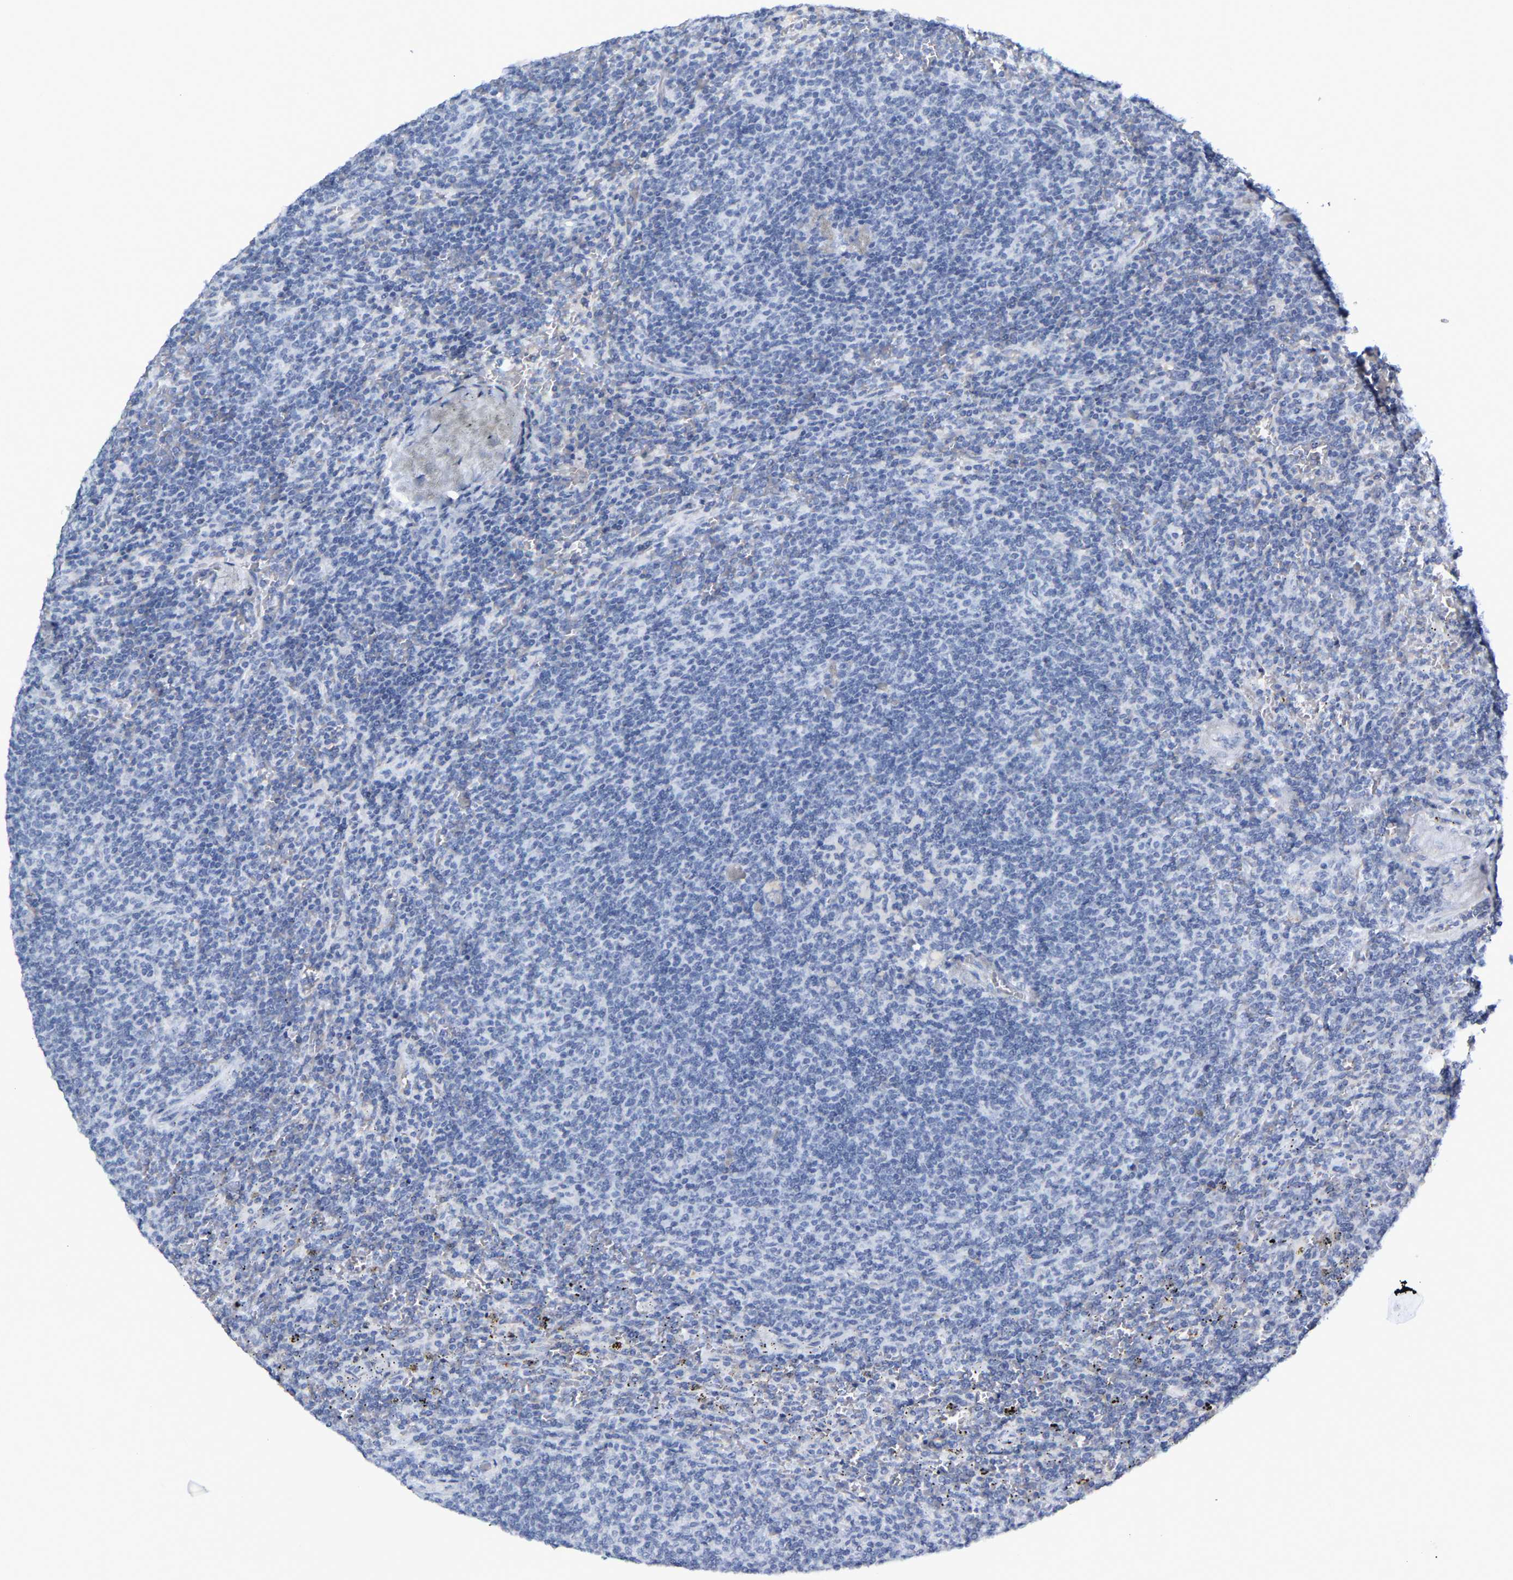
{"staining": {"intensity": "negative", "quantity": "none", "location": "none"}, "tissue": "lymphoma", "cell_type": "Tumor cells", "image_type": "cancer", "snomed": [{"axis": "morphology", "description": "Malignant lymphoma, non-Hodgkin's type, Low grade"}, {"axis": "topography", "description": "Spleen"}], "caption": "High power microscopy micrograph of an immunohistochemistry (IHC) image of lymphoma, revealing no significant staining in tumor cells.", "gene": "GNAS", "patient": {"sex": "female", "age": 50}}